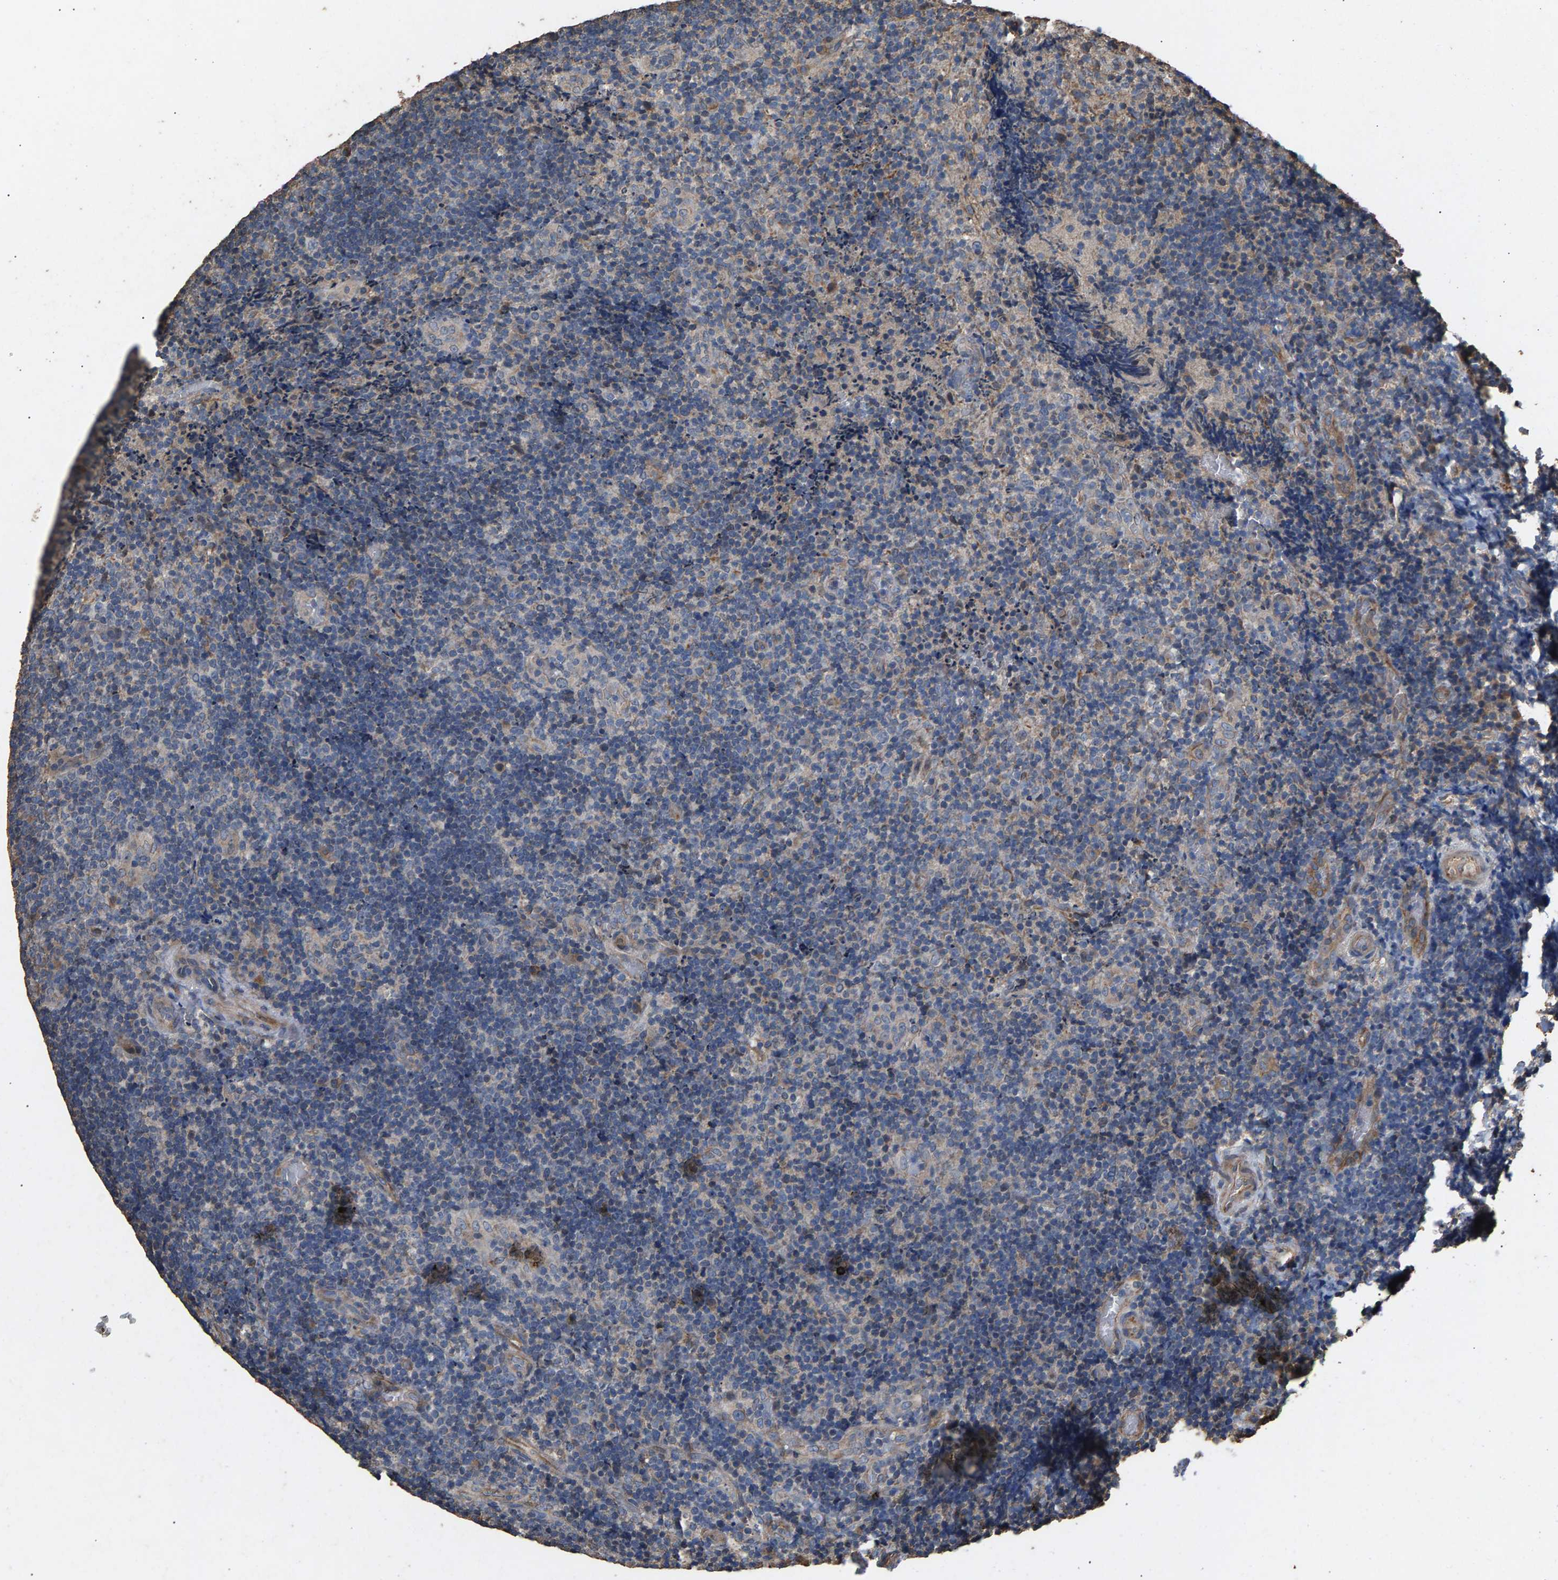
{"staining": {"intensity": "negative", "quantity": "none", "location": "none"}, "tissue": "lymphoma", "cell_type": "Tumor cells", "image_type": "cancer", "snomed": [{"axis": "morphology", "description": "Malignant lymphoma, non-Hodgkin's type, High grade"}, {"axis": "topography", "description": "Tonsil"}], "caption": "The image displays no significant expression in tumor cells of malignant lymphoma, non-Hodgkin's type (high-grade).", "gene": "HTRA3", "patient": {"sex": "female", "age": 36}}